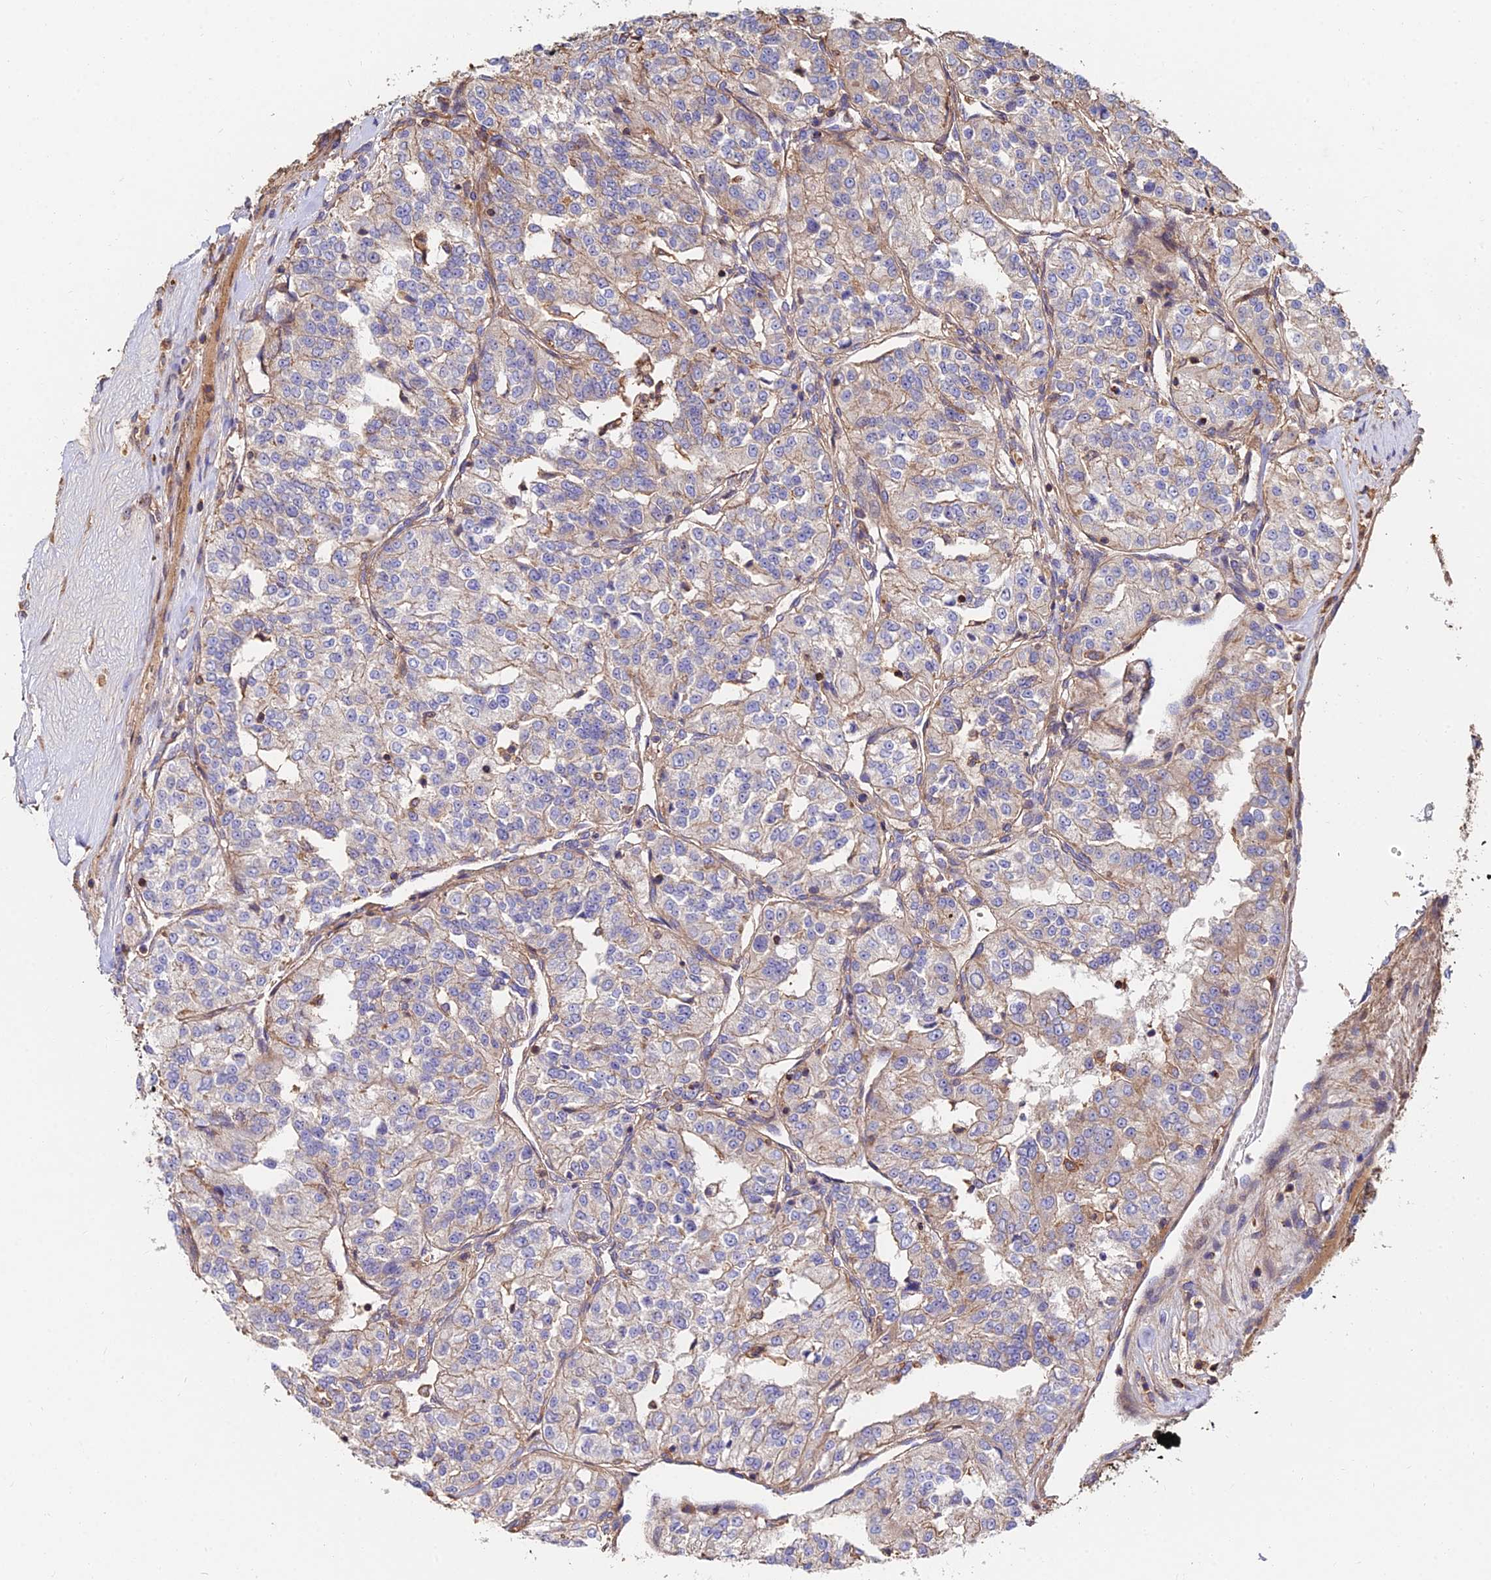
{"staining": {"intensity": "weak", "quantity": "25%-75%", "location": "cytoplasmic/membranous"}, "tissue": "renal cancer", "cell_type": "Tumor cells", "image_type": "cancer", "snomed": [{"axis": "morphology", "description": "Adenocarcinoma, NOS"}, {"axis": "topography", "description": "Kidney"}], "caption": "Tumor cells demonstrate weak cytoplasmic/membranous positivity in about 25%-75% of cells in renal cancer (adenocarcinoma).", "gene": "EXT1", "patient": {"sex": "female", "age": 63}}